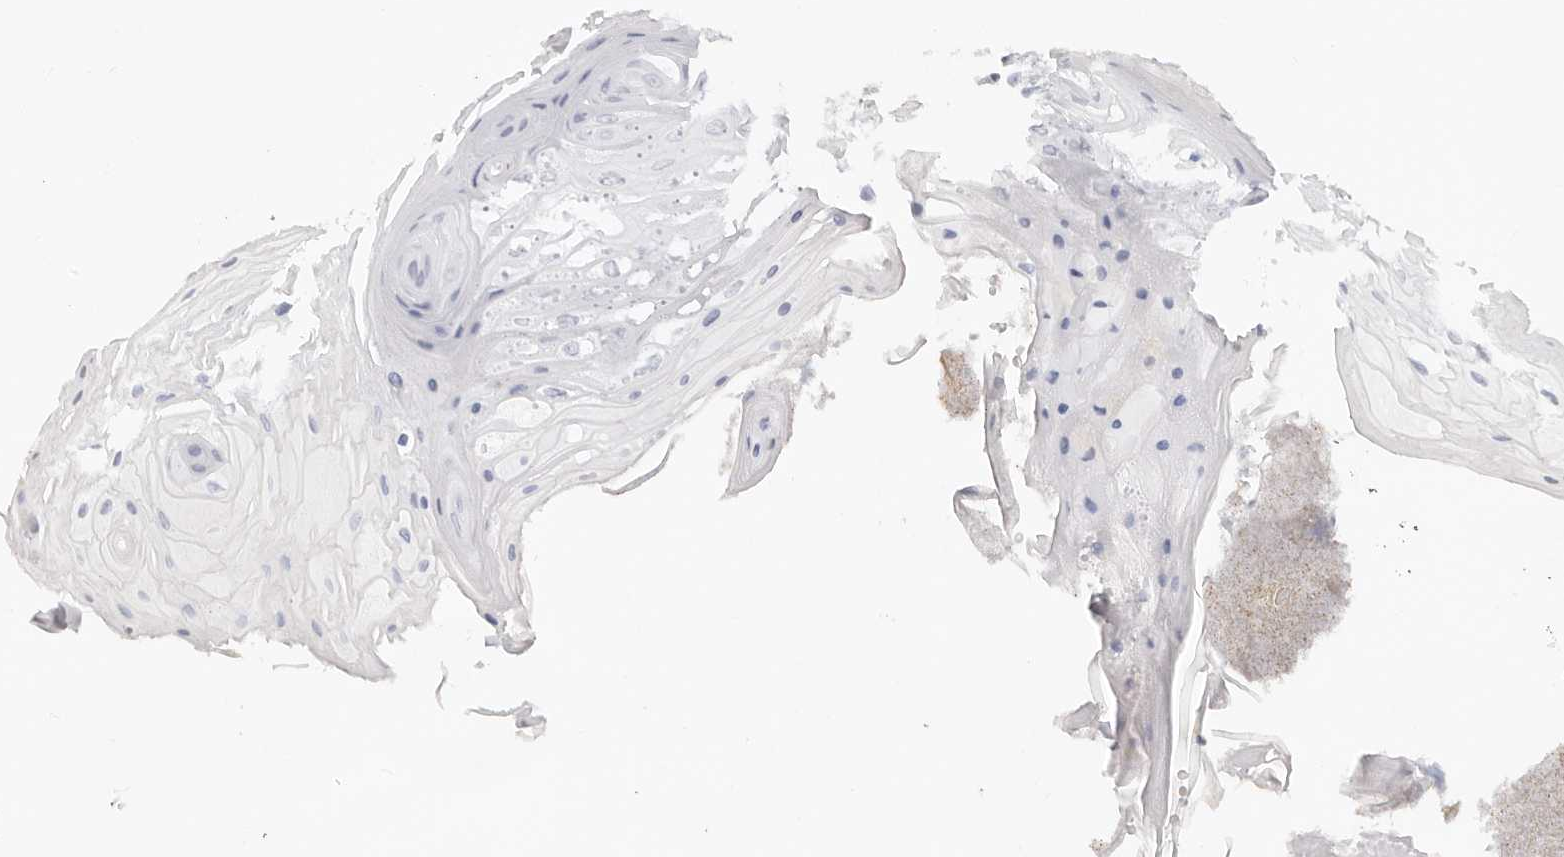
{"staining": {"intensity": "moderate", "quantity": "<25%", "location": "cytoplasmic/membranous"}, "tissue": "oral mucosa", "cell_type": "Squamous epithelial cells", "image_type": "normal", "snomed": [{"axis": "morphology", "description": "Normal tissue, NOS"}, {"axis": "morphology", "description": "Squamous cell carcinoma, NOS"}, {"axis": "topography", "description": "Skeletal muscle"}, {"axis": "topography", "description": "Oral tissue"}, {"axis": "topography", "description": "Salivary gland"}, {"axis": "topography", "description": "Head-Neck"}], "caption": "Protein analysis of unremarkable oral mucosa exhibits moderate cytoplasmic/membranous staining in about <25% of squamous epithelial cells. Nuclei are stained in blue.", "gene": "ZRANB1", "patient": {"sex": "male", "age": 54}}